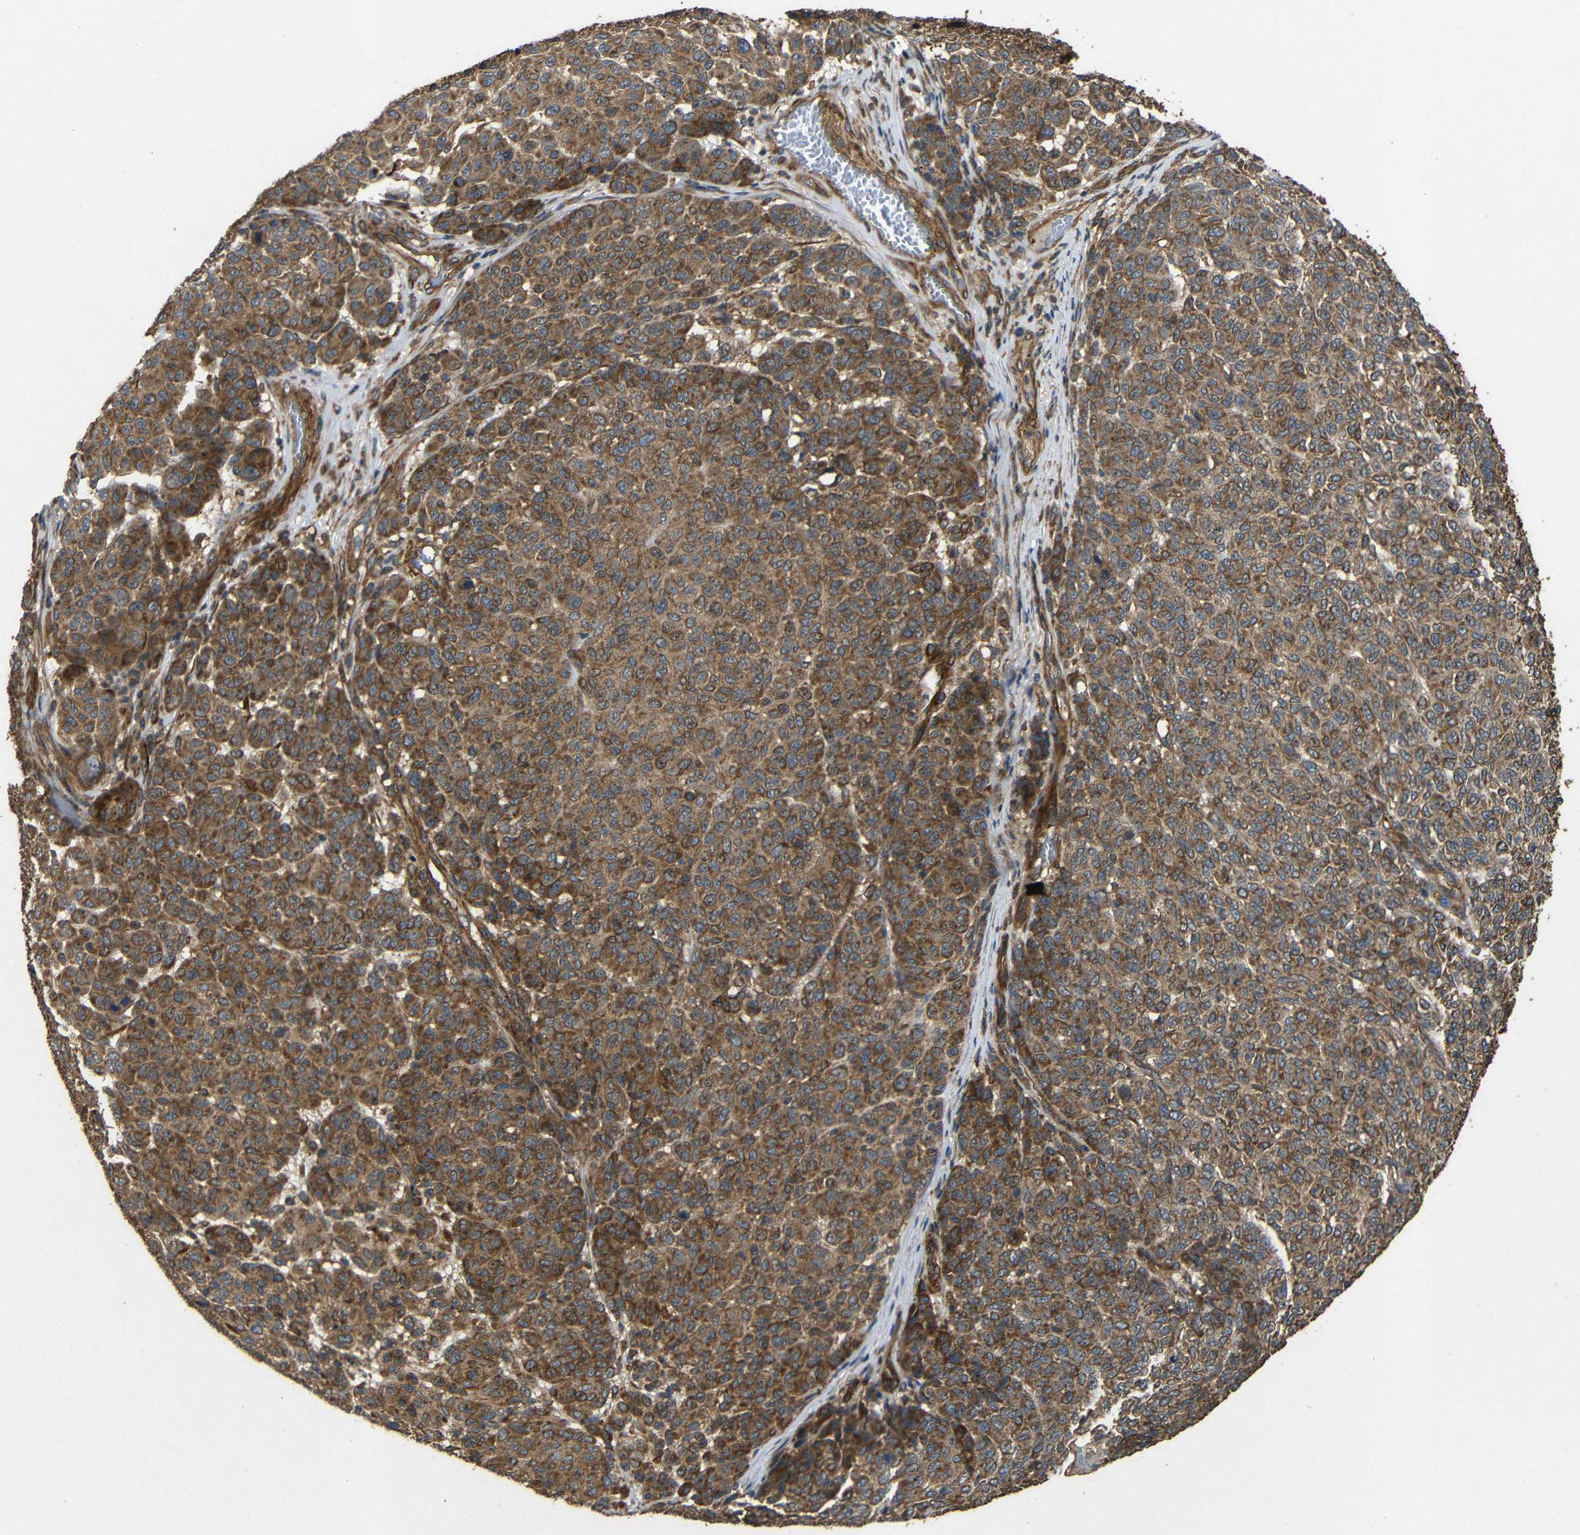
{"staining": {"intensity": "strong", "quantity": ">75%", "location": "cytoplasmic/membranous"}, "tissue": "melanoma", "cell_type": "Tumor cells", "image_type": "cancer", "snomed": [{"axis": "morphology", "description": "Malignant melanoma, NOS"}, {"axis": "topography", "description": "Skin"}], "caption": "Strong cytoplasmic/membranous staining for a protein is present in about >75% of tumor cells of melanoma using immunohistochemistry (IHC).", "gene": "EIF2S1", "patient": {"sex": "male", "age": 59}}